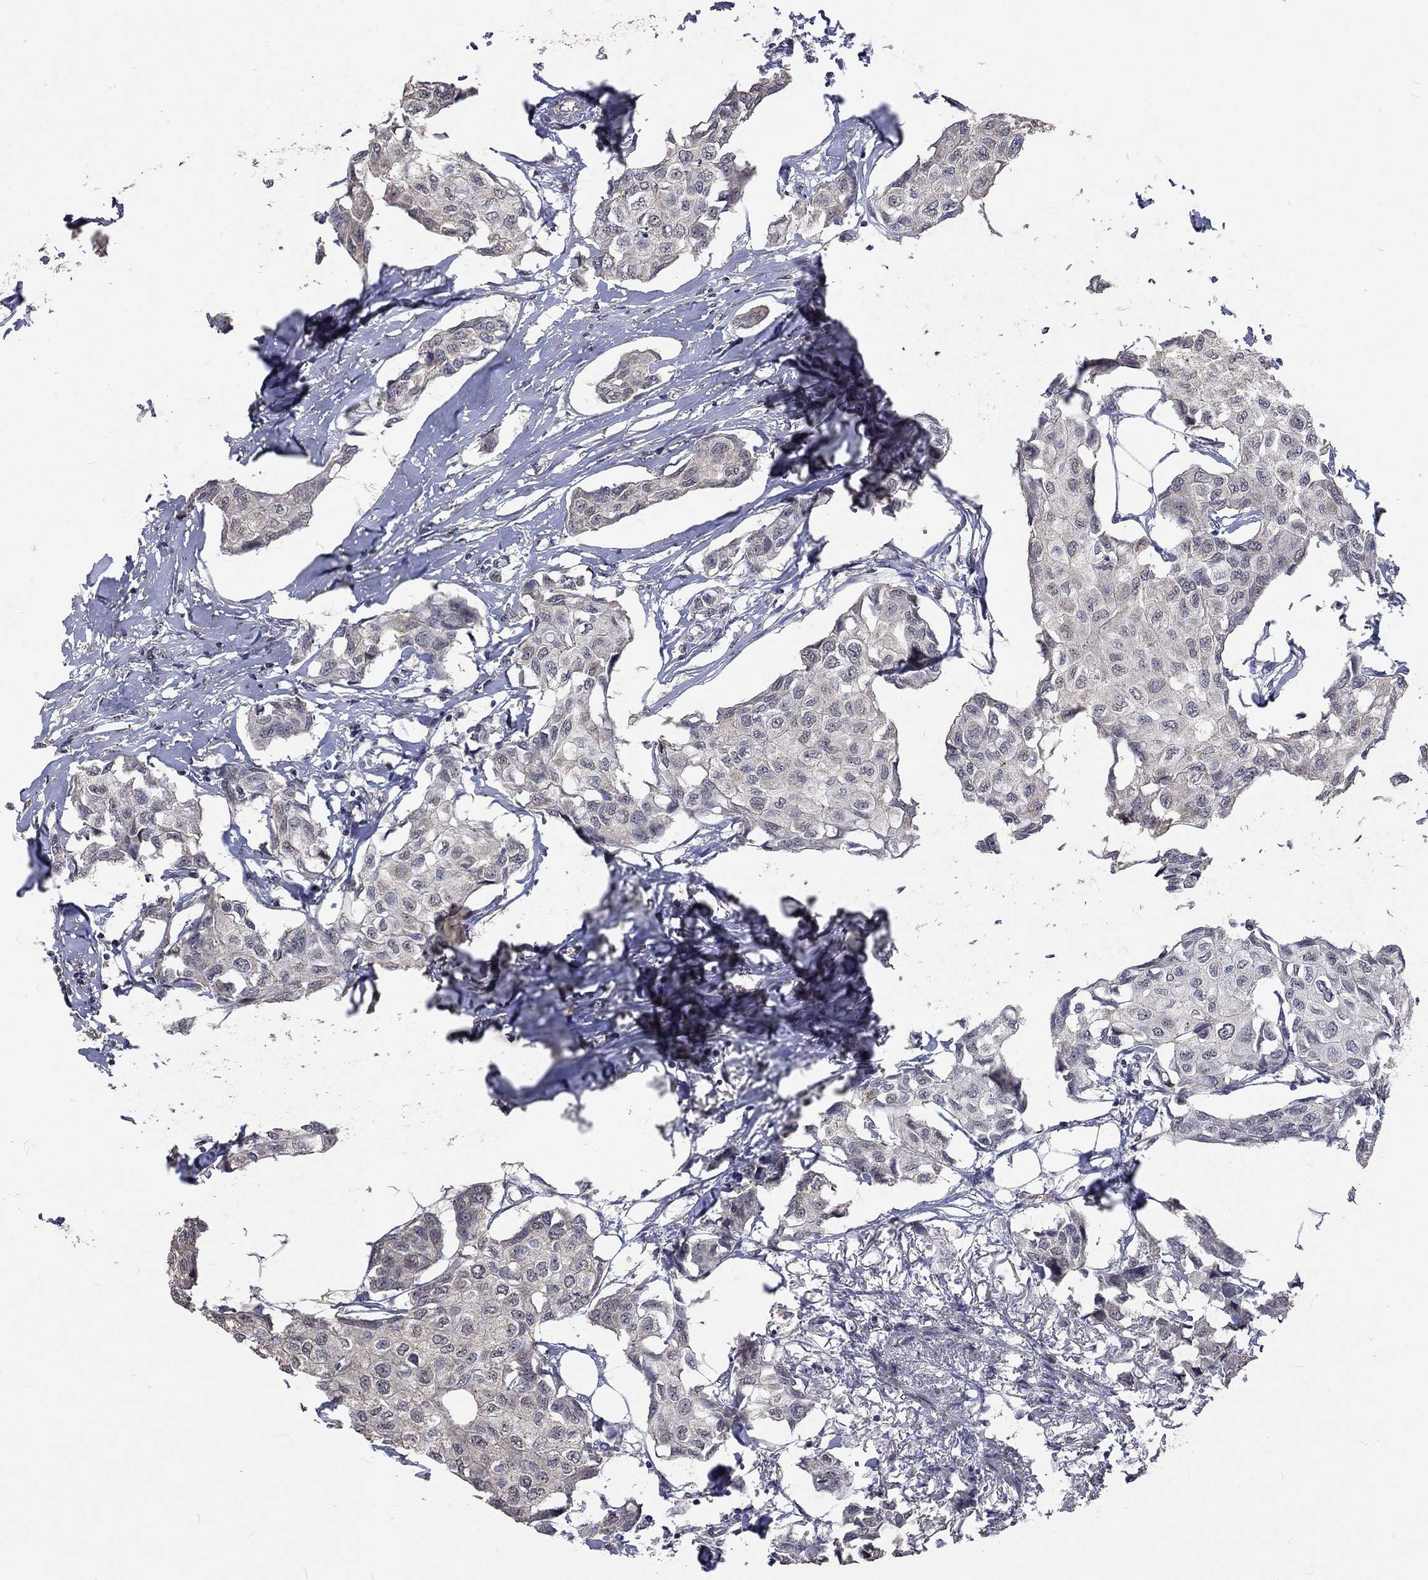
{"staining": {"intensity": "negative", "quantity": "none", "location": "none"}, "tissue": "breast cancer", "cell_type": "Tumor cells", "image_type": "cancer", "snomed": [{"axis": "morphology", "description": "Duct carcinoma"}, {"axis": "topography", "description": "Breast"}], "caption": "Breast cancer was stained to show a protein in brown. There is no significant positivity in tumor cells.", "gene": "SPATA33", "patient": {"sex": "female", "age": 80}}